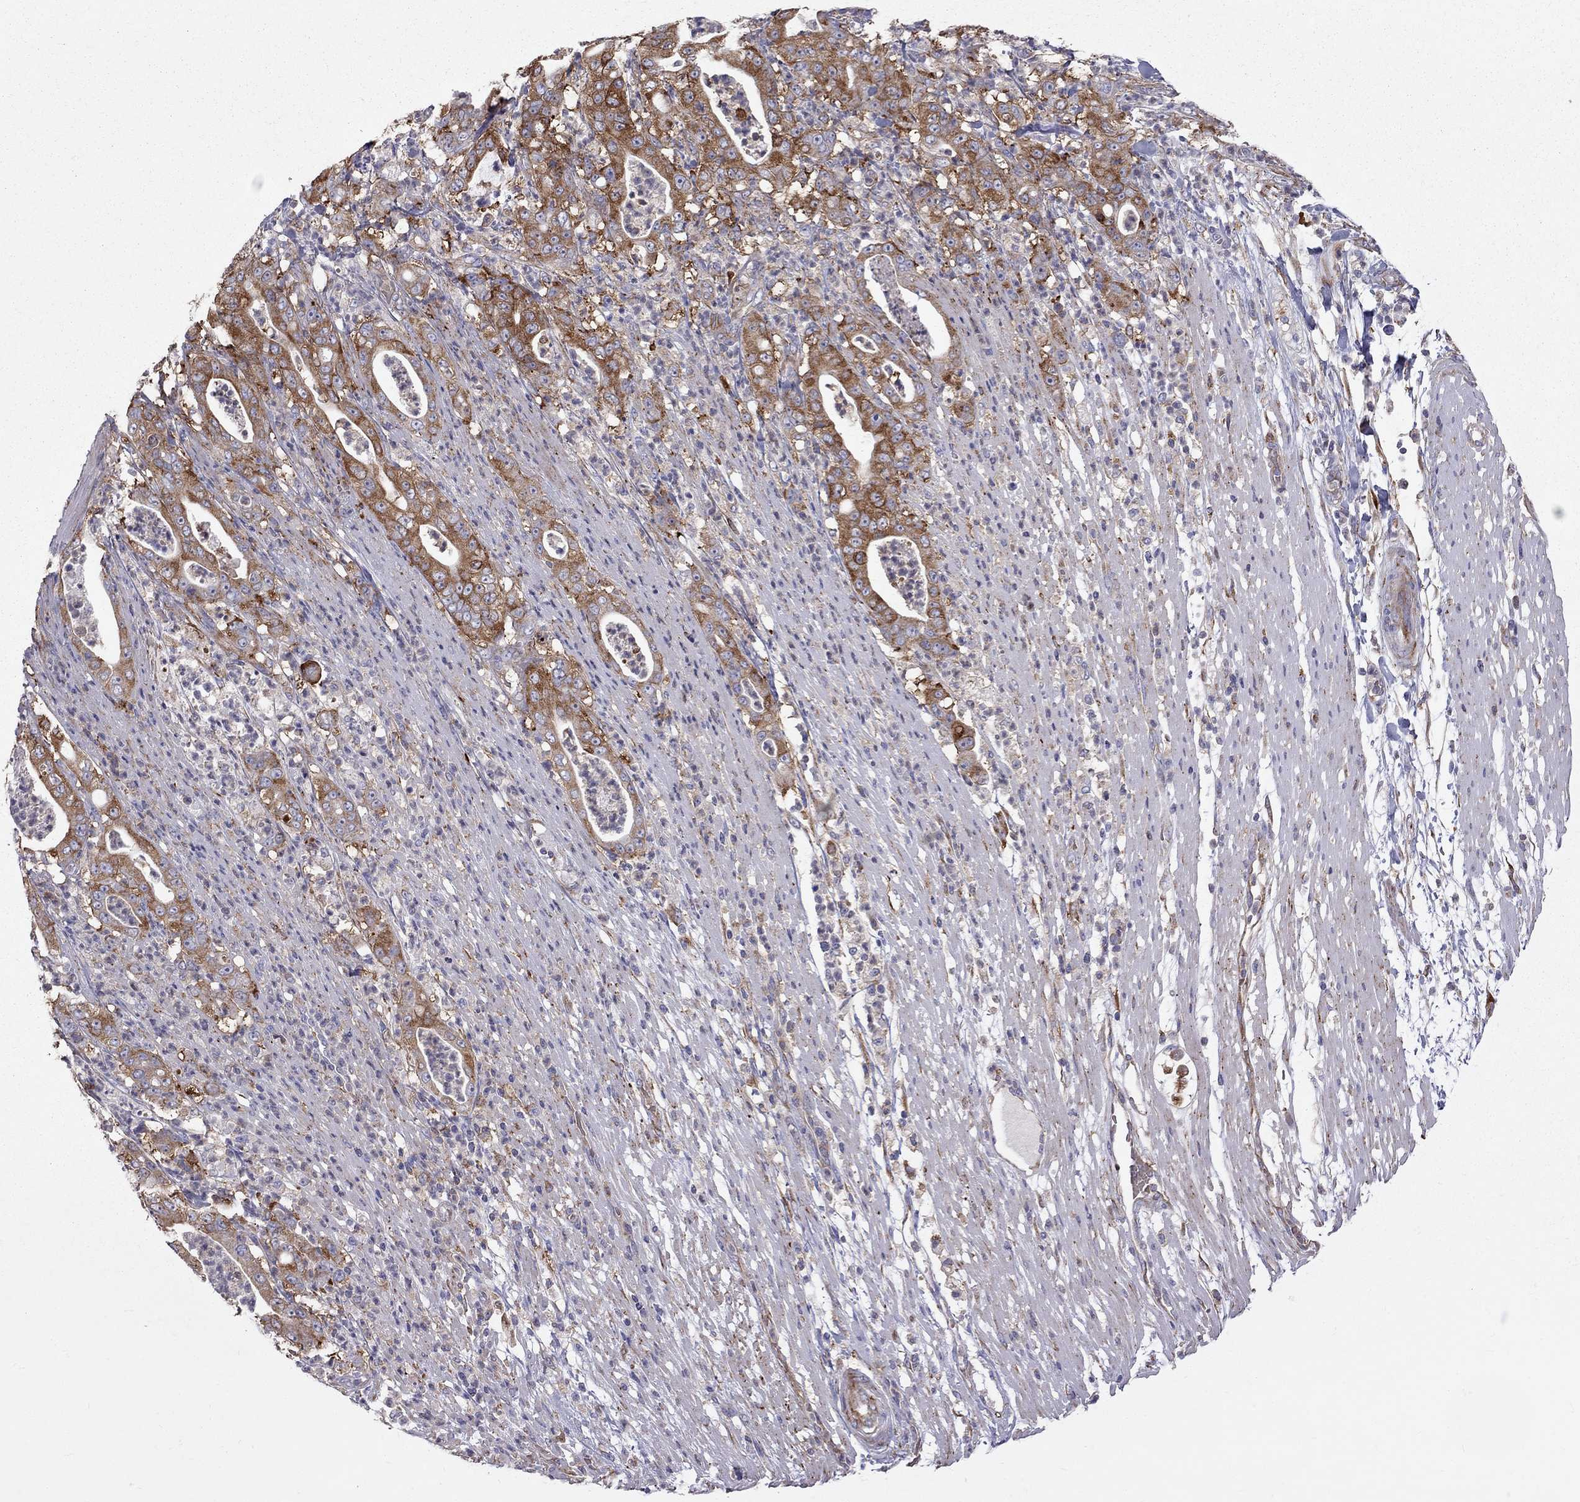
{"staining": {"intensity": "strong", "quantity": "25%-75%", "location": "cytoplasmic/membranous"}, "tissue": "pancreatic cancer", "cell_type": "Tumor cells", "image_type": "cancer", "snomed": [{"axis": "morphology", "description": "Adenocarcinoma, NOS"}, {"axis": "topography", "description": "Pancreas"}], "caption": "Brown immunohistochemical staining in human pancreatic cancer (adenocarcinoma) displays strong cytoplasmic/membranous staining in about 25%-75% of tumor cells.", "gene": "EIF4E3", "patient": {"sex": "male", "age": 71}}